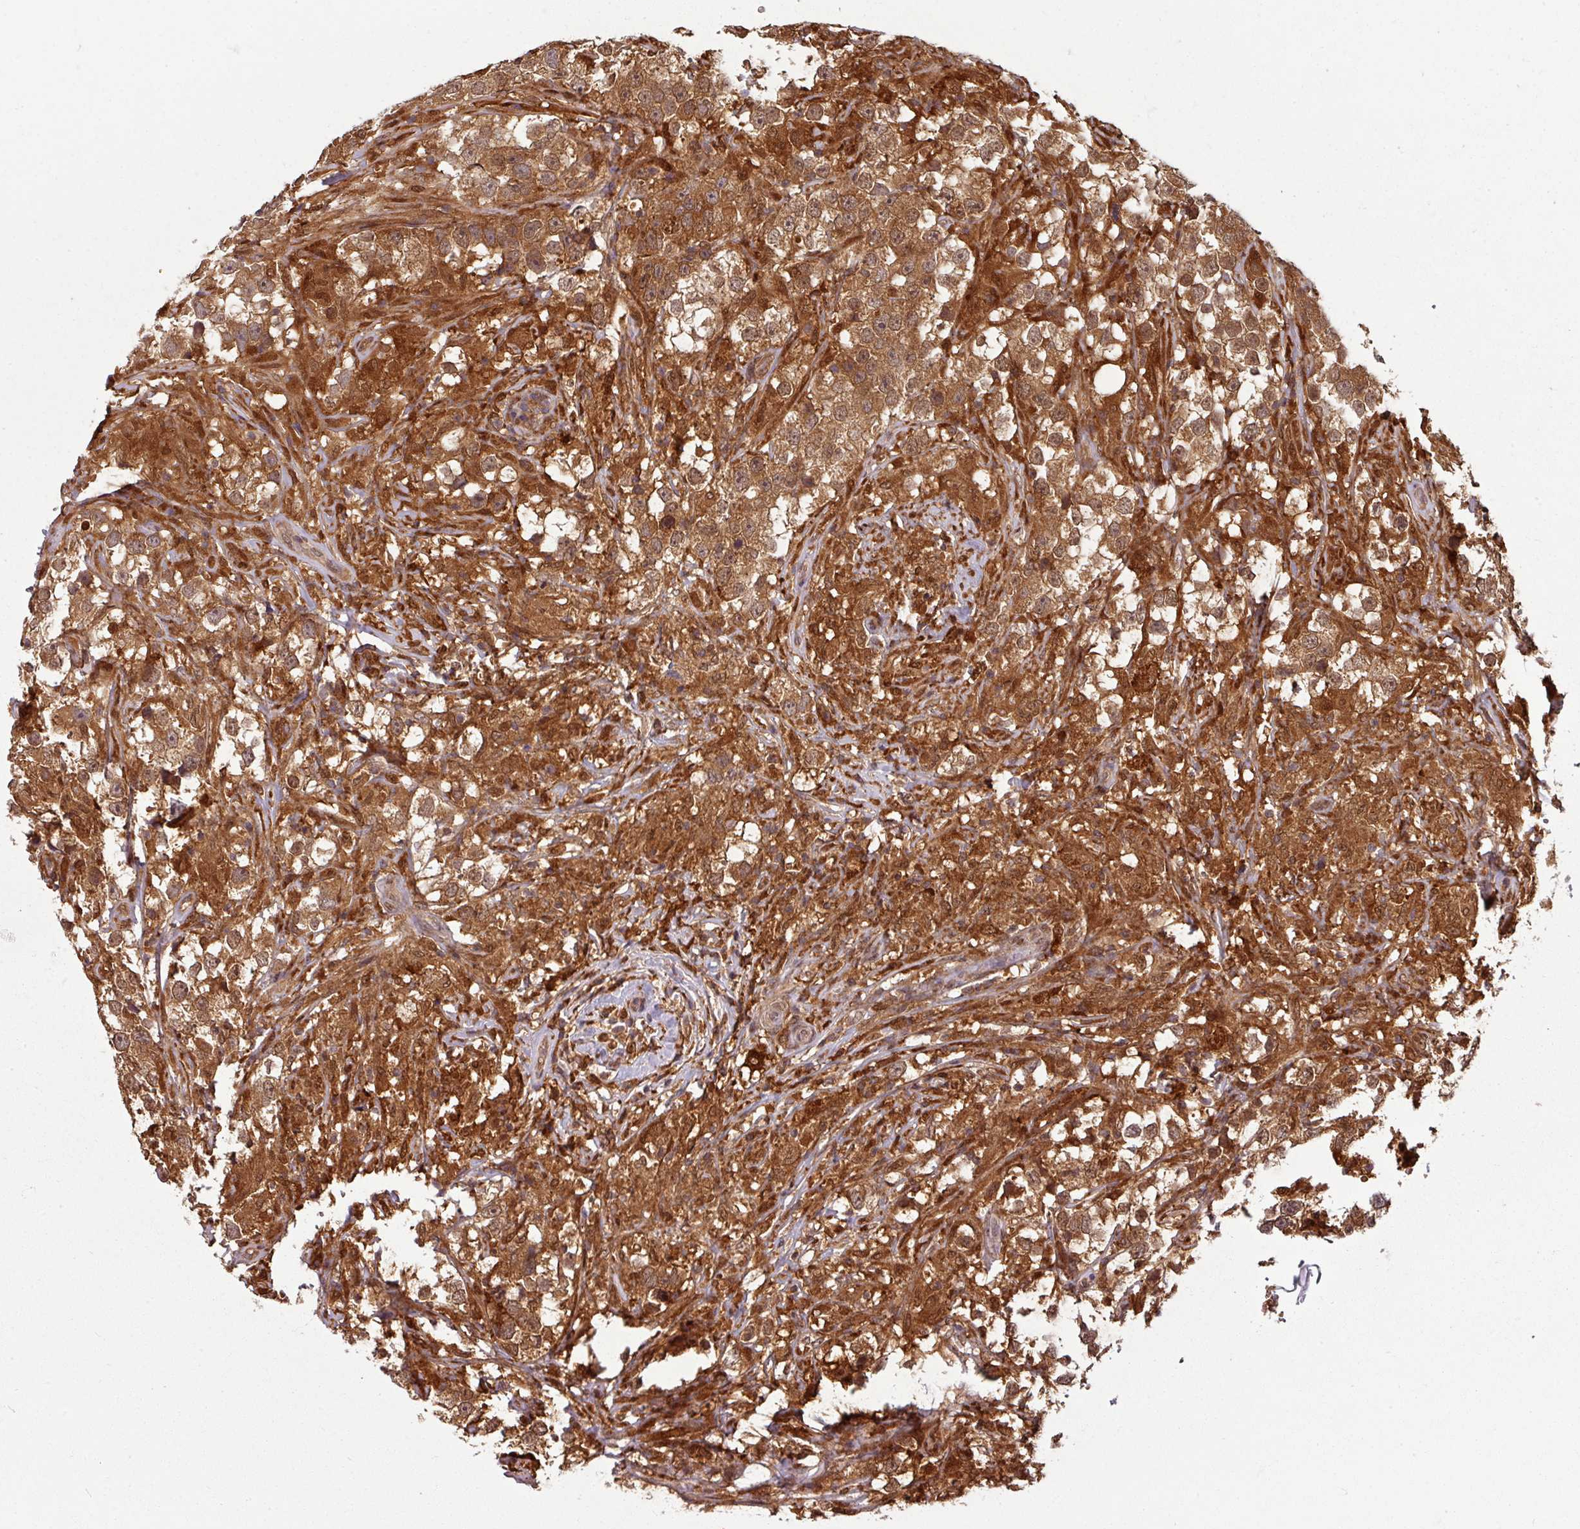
{"staining": {"intensity": "moderate", "quantity": ">75%", "location": "cytoplasmic/membranous,nuclear"}, "tissue": "testis cancer", "cell_type": "Tumor cells", "image_type": "cancer", "snomed": [{"axis": "morphology", "description": "Seminoma, NOS"}, {"axis": "topography", "description": "Testis"}], "caption": "Immunohistochemical staining of testis cancer displays moderate cytoplasmic/membranous and nuclear protein expression in approximately >75% of tumor cells.", "gene": "KCTD11", "patient": {"sex": "male", "age": 46}}